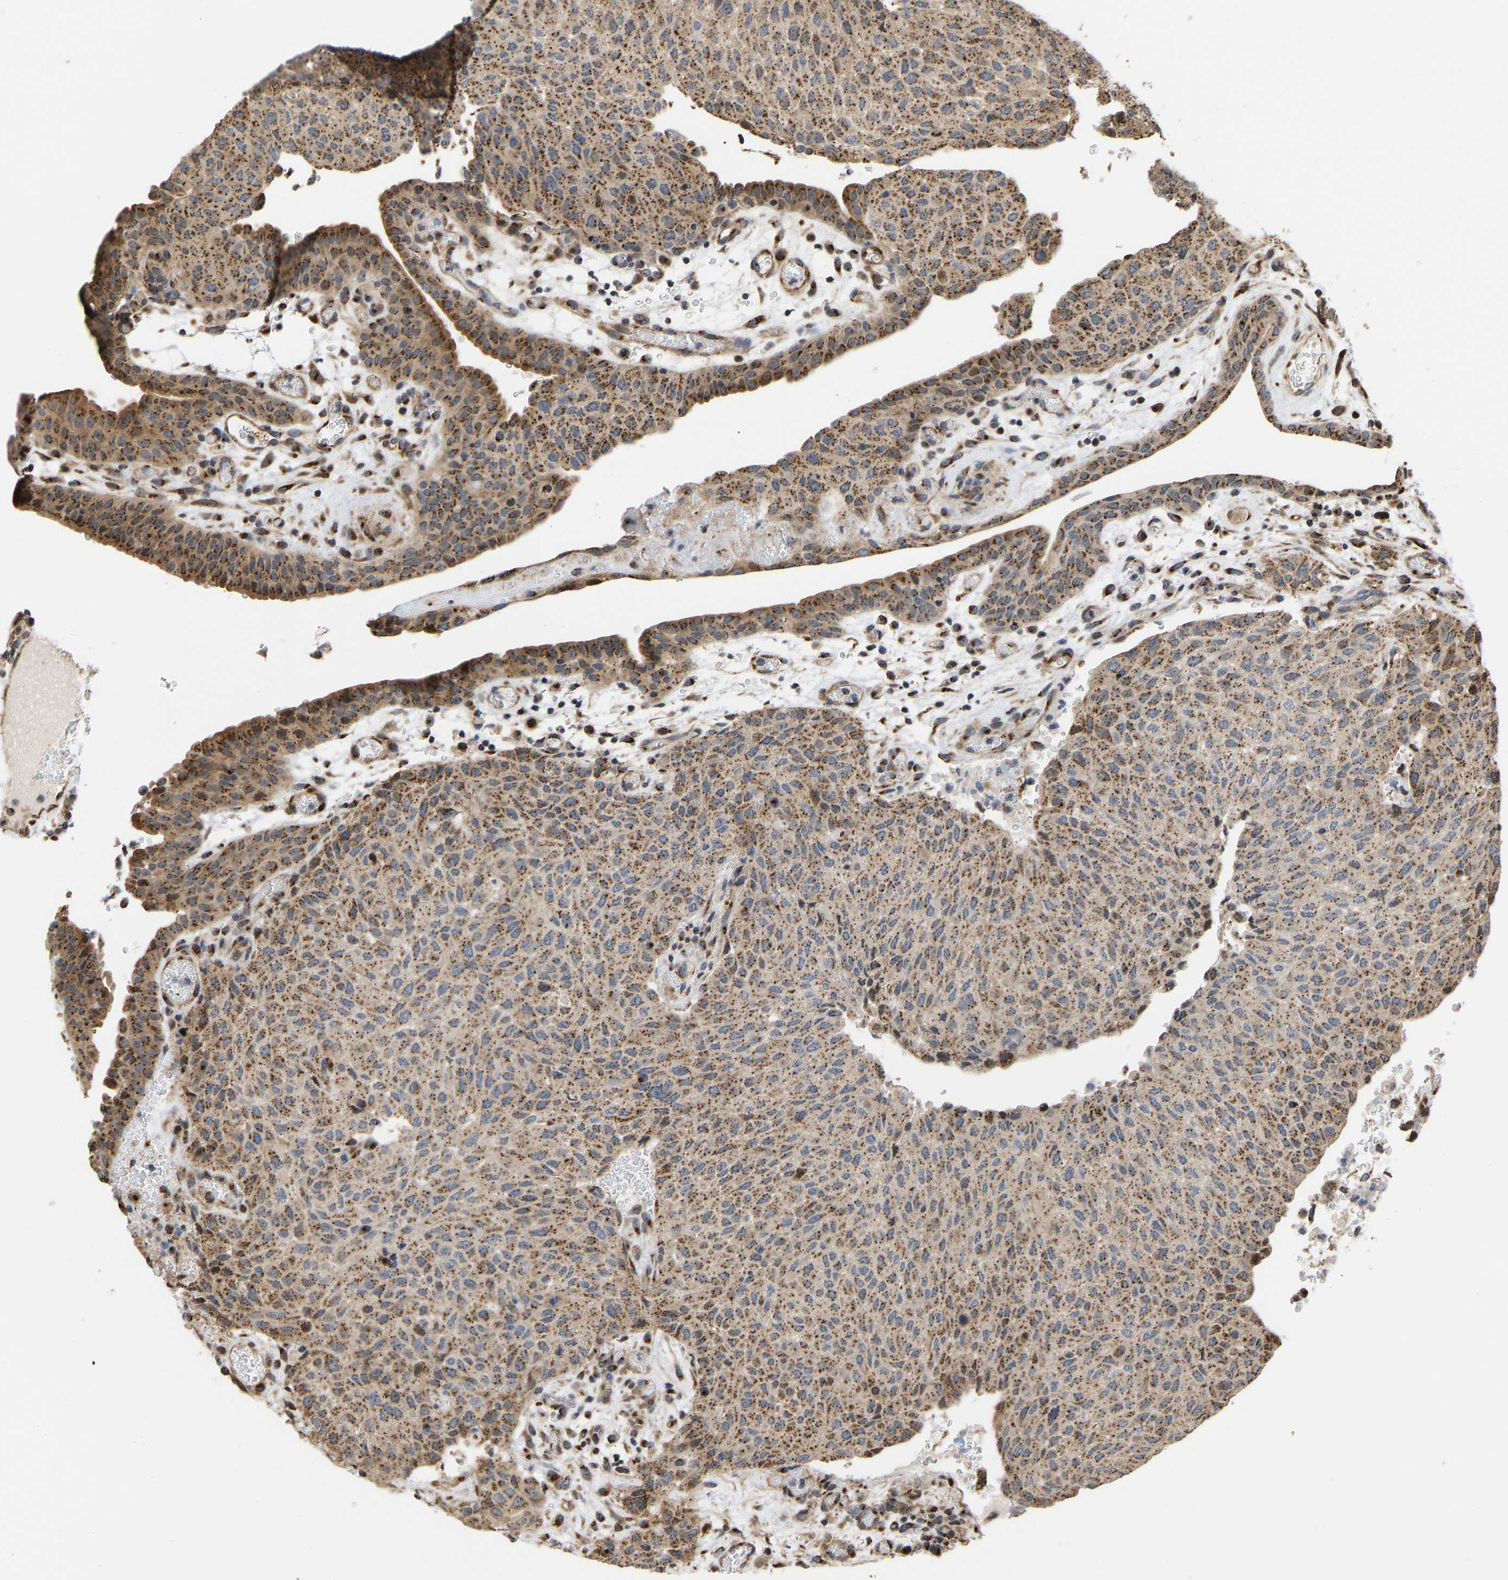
{"staining": {"intensity": "moderate", "quantity": ">75%", "location": "cytoplasmic/membranous"}, "tissue": "urothelial cancer", "cell_type": "Tumor cells", "image_type": "cancer", "snomed": [{"axis": "morphology", "description": "Urothelial carcinoma, Low grade"}, {"axis": "morphology", "description": "Urothelial carcinoma, High grade"}, {"axis": "topography", "description": "Urinary bladder"}], "caption": "This histopathology image demonstrates immunohistochemistry staining of human urothelial carcinoma (high-grade), with medium moderate cytoplasmic/membranous positivity in about >75% of tumor cells.", "gene": "YIPF4", "patient": {"sex": "male", "age": 35}}